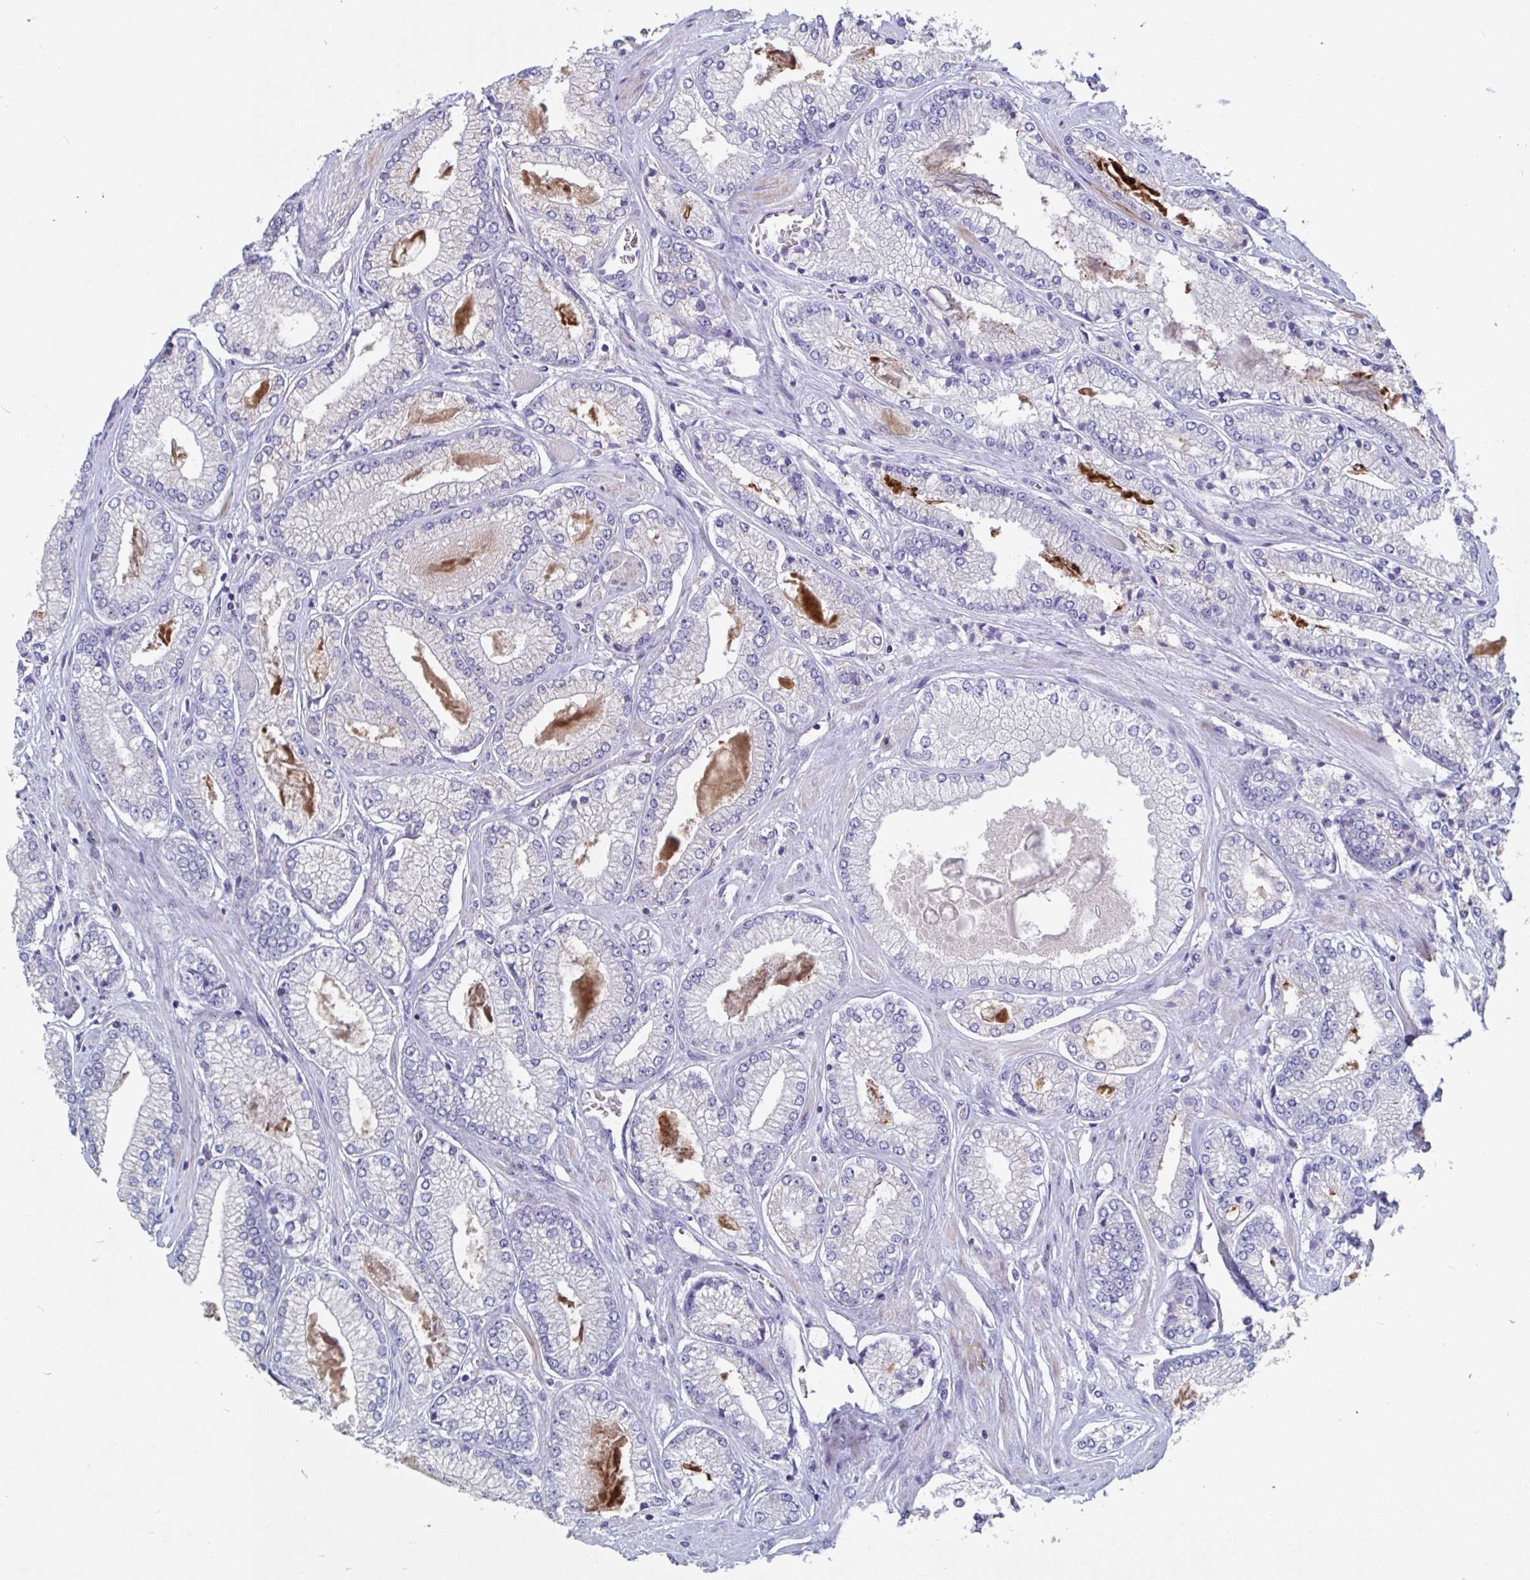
{"staining": {"intensity": "negative", "quantity": "none", "location": "none"}, "tissue": "prostate cancer", "cell_type": "Tumor cells", "image_type": "cancer", "snomed": [{"axis": "morphology", "description": "Adenocarcinoma, Low grade"}, {"axis": "topography", "description": "Prostate"}], "caption": "DAB (3,3'-diaminobenzidine) immunohistochemical staining of adenocarcinoma (low-grade) (prostate) demonstrates no significant positivity in tumor cells.", "gene": "ZNF561", "patient": {"sex": "male", "age": 67}}